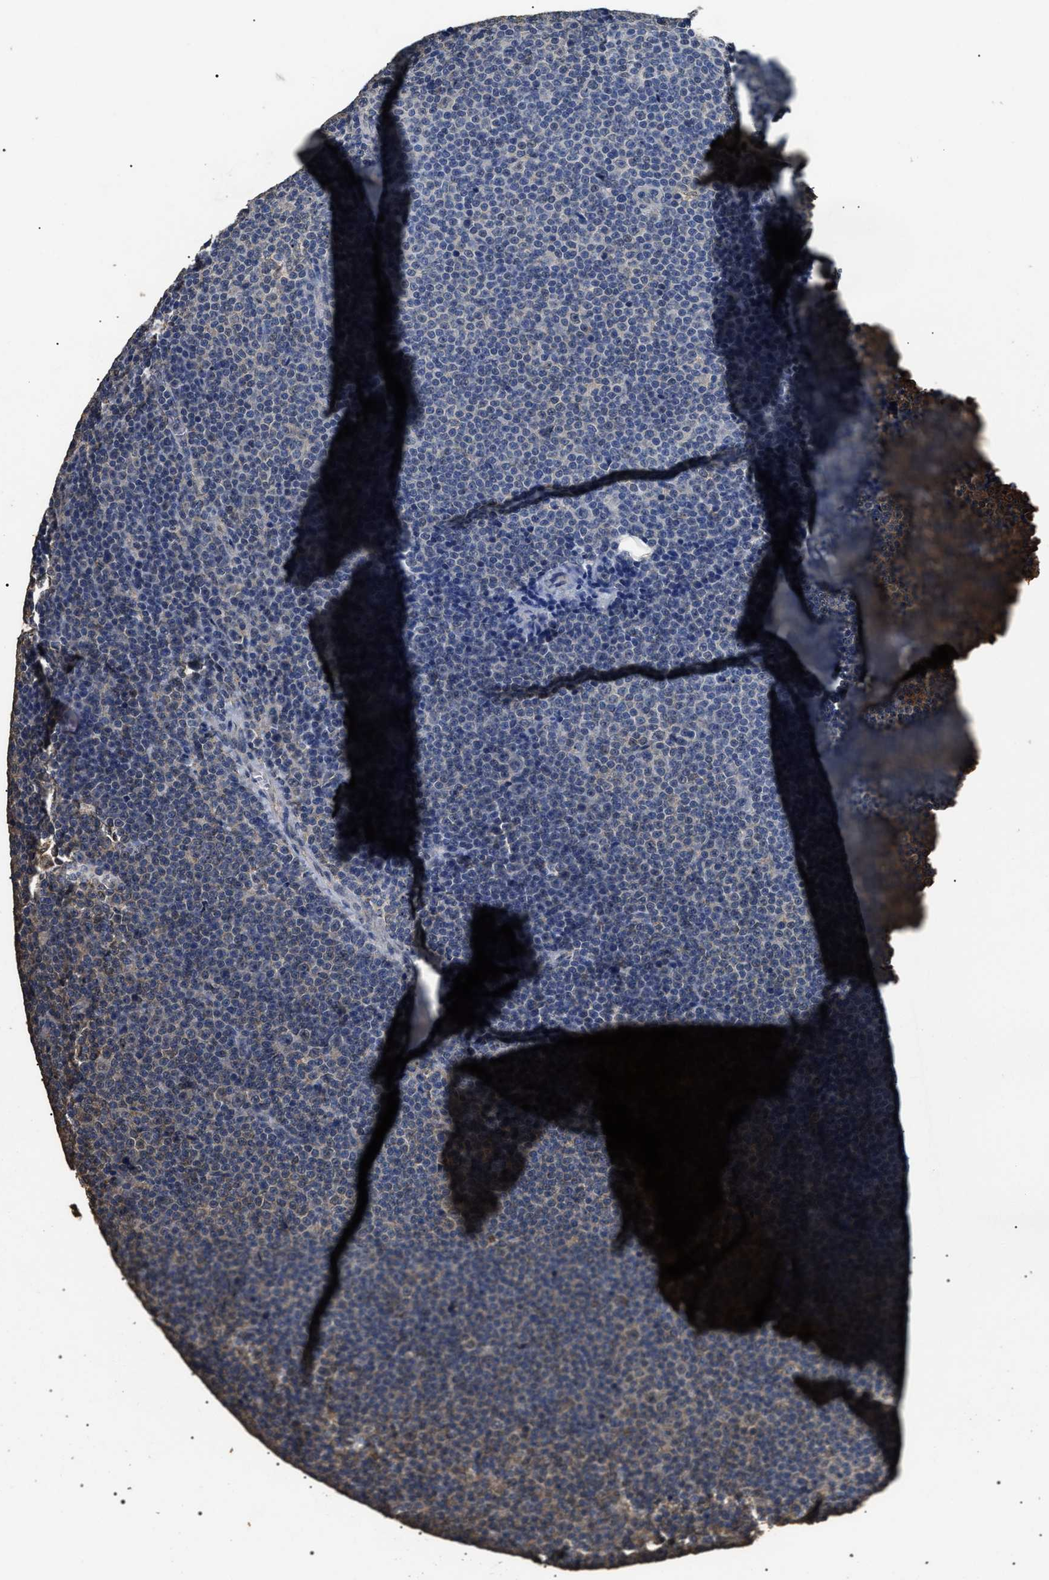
{"staining": {"intensity": "negative", "quantity": "none", "location": "none"}, "tissue": "lymphoma", "cell_type": "Tumor cells", "image_type": "cancer", "snomed": [{"axis": "morphology", "description": "Malignant lymphoma, non-Hodgkin's type, Low grade"}, {"axis": "topography", "description": "Lymph node"}], "caption": "The immunohistochemistry histopathology image has no significant staining in tumor cells of lymphoma tissue. (DAB (3,3'-diaminobenzidine) IHC, high magnification).", "gene": "PSMD8", "patient": {"sex": "female", "age": 67}}